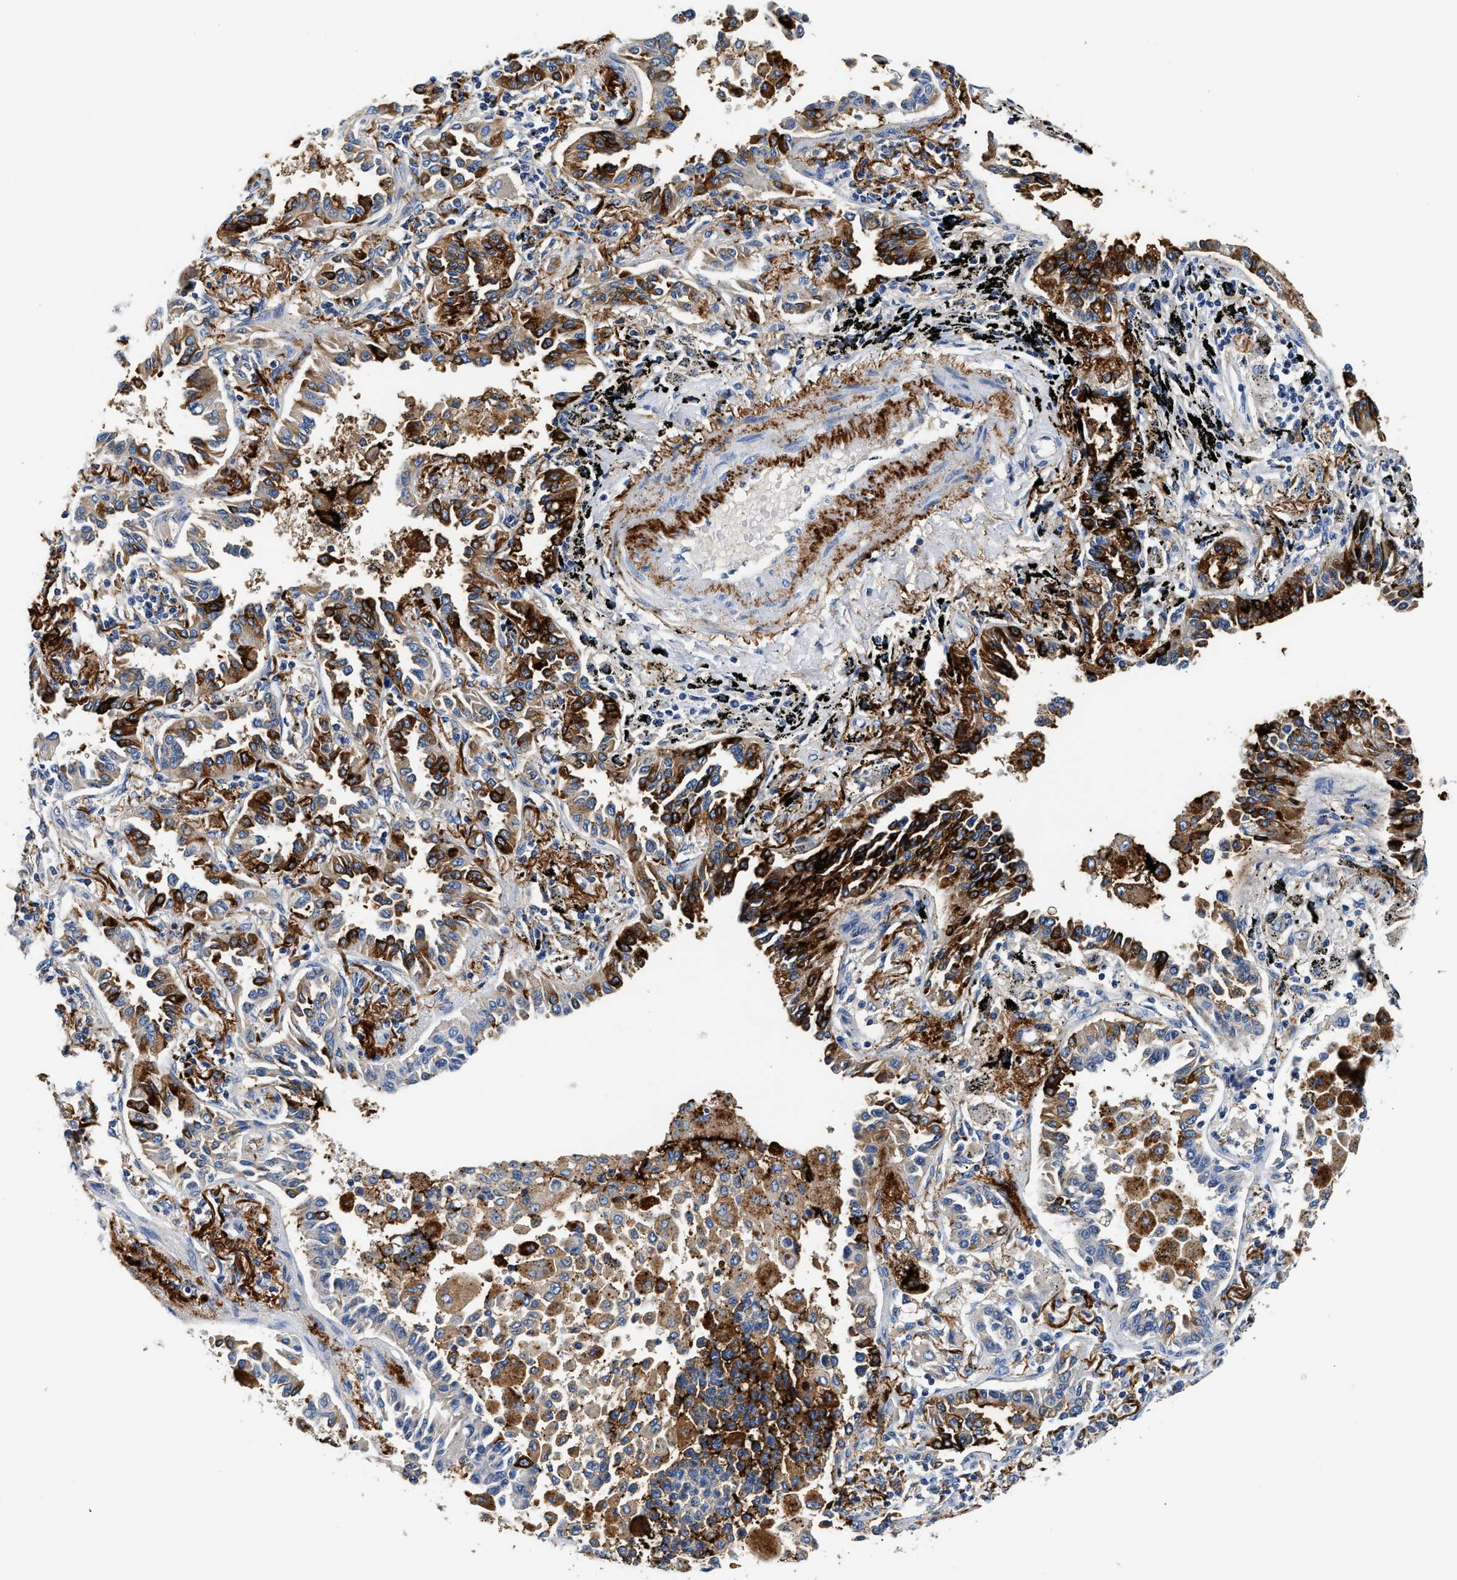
{"staining": {"intensity": "strong", "quantity": "25%-75%", "location": "cytoplasmic/membranous"}, "tissue": "lung cancer", "cell_type": "Tumor cells", "image_type": "cancer", "snomed": [{"axis": "morphology", "description": "Normal tissue, NOS"}, {"axis": "morphology", "description": "Adenocarcinoma, NOS"}, {"axis": "topography", "description": "Lung"}], "caption": "Immunohistochemistry photomicrograph of human lung adenocarcinoma stained for a protein (brown), which demonstrates high levels of strong cytoplasmic/membranous staining in about 25%-75% of tumor cells.", "gene": "FAM185A", "patient": {"sex": "male", "age": 59}}